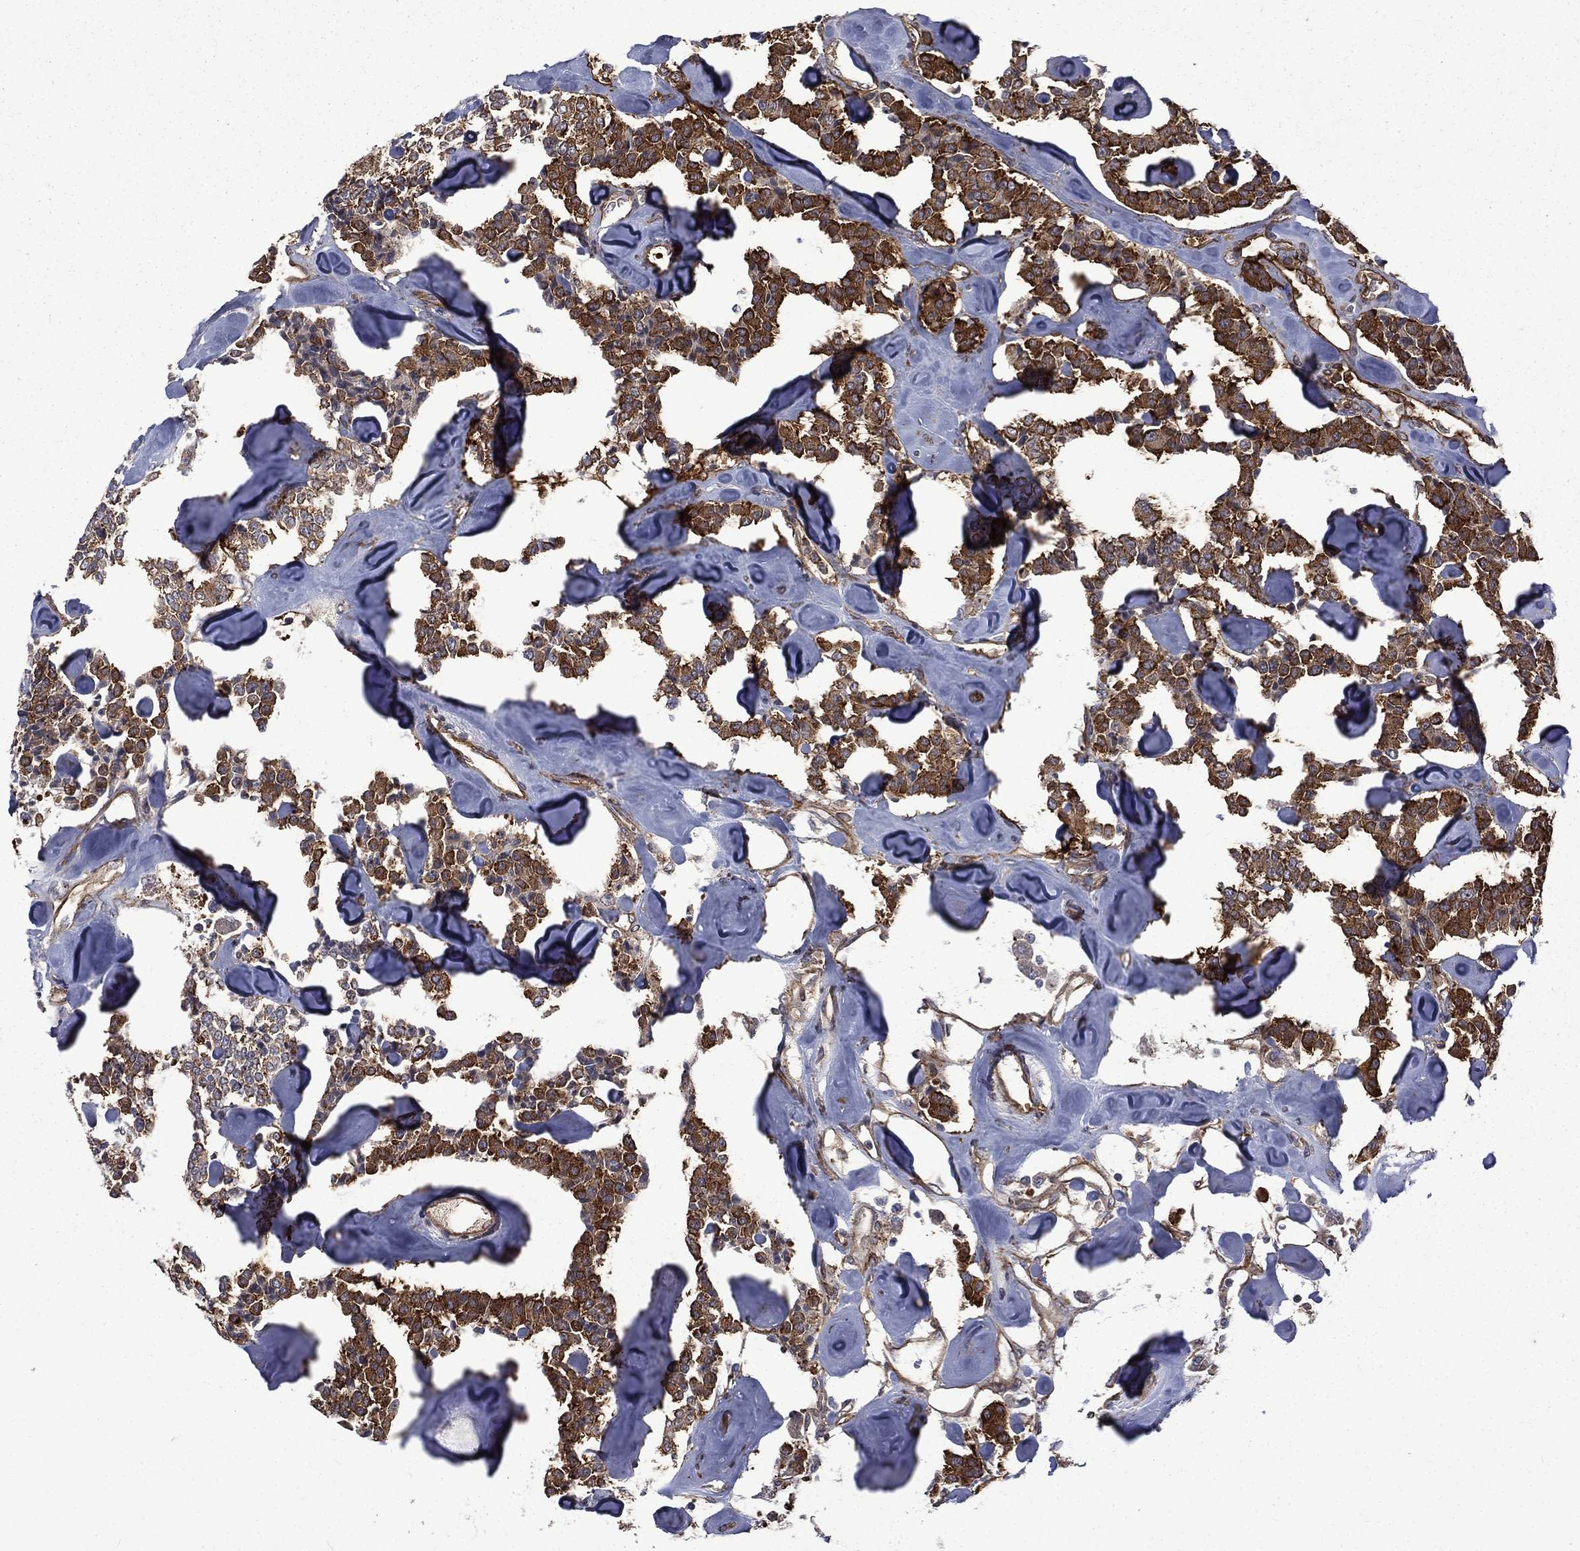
{"staining": {"intensity": "strong", "quantity": ">75%", "location": "cytoplasmic/membranous"}, "tissue": "carcinoid", "cell_type": "Tumor cells", "image_type": "cancer", "snomed": [{"axis": "morphology", "description": "Carcinoid, malignant, NOS"}, {"axis": "topography", "description": "Pancreas"}], "caption": "Malignant carcinoid was stained to show a protein in brown. There is high levels of strong cytoplasmic/membranous positivity in about >75% of tumor cells.", "gene": "PPFIBP1", "patient": {"sex": "male", "age": 41}}